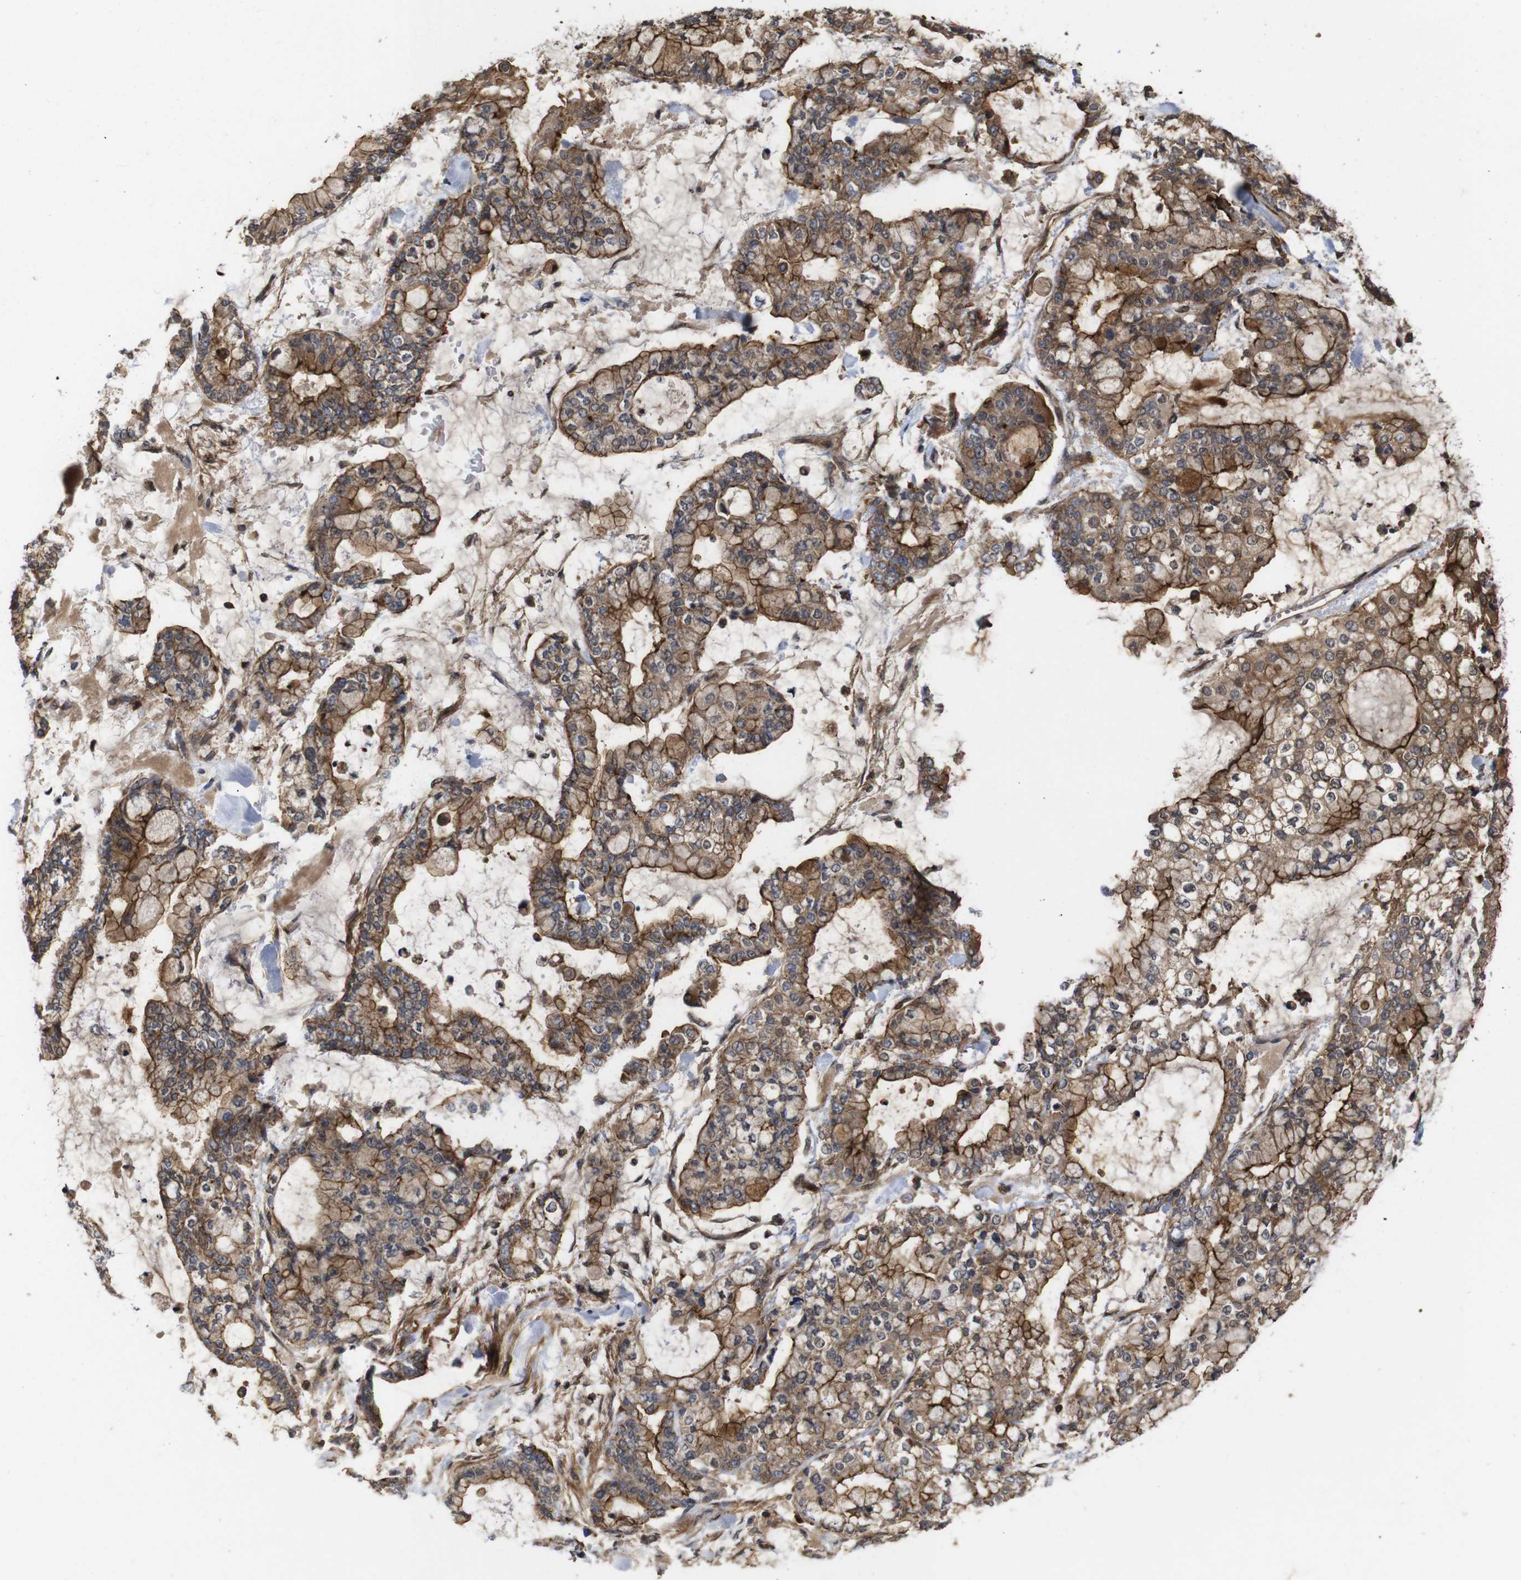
{"staining": {"intensity": "moderate", "quantity": ">75%", "location": "cytoplasmic/membranous"}, "tissue": "stomach cancer", "cell_type": "Tumor cells", "image_type": "cancer", "snomed": [{"axis": "morphology", "description": "Normal tissue, NOS"}, {"axis": "morphology", "description": "Adenocarcinoma, NOS"}, {"axis": "topography", "description": "Stomach, upper"}, {"axis": "topography", "description": "Stomach"}], "caption": "DAB (3,3'-diaminobenzidine) immunohistochemical staining of stomach cancer (adenocarcinoma) demonstrates moderate cytoplasmic/membranous protein staining in about >75% of tumor cells. (DAB (3,3'-diaminobenzidine) IHC with brightfield microscopy, high magnification).", "gene": "NANOS1", "patient": {"sex": "male", "age": 76}}